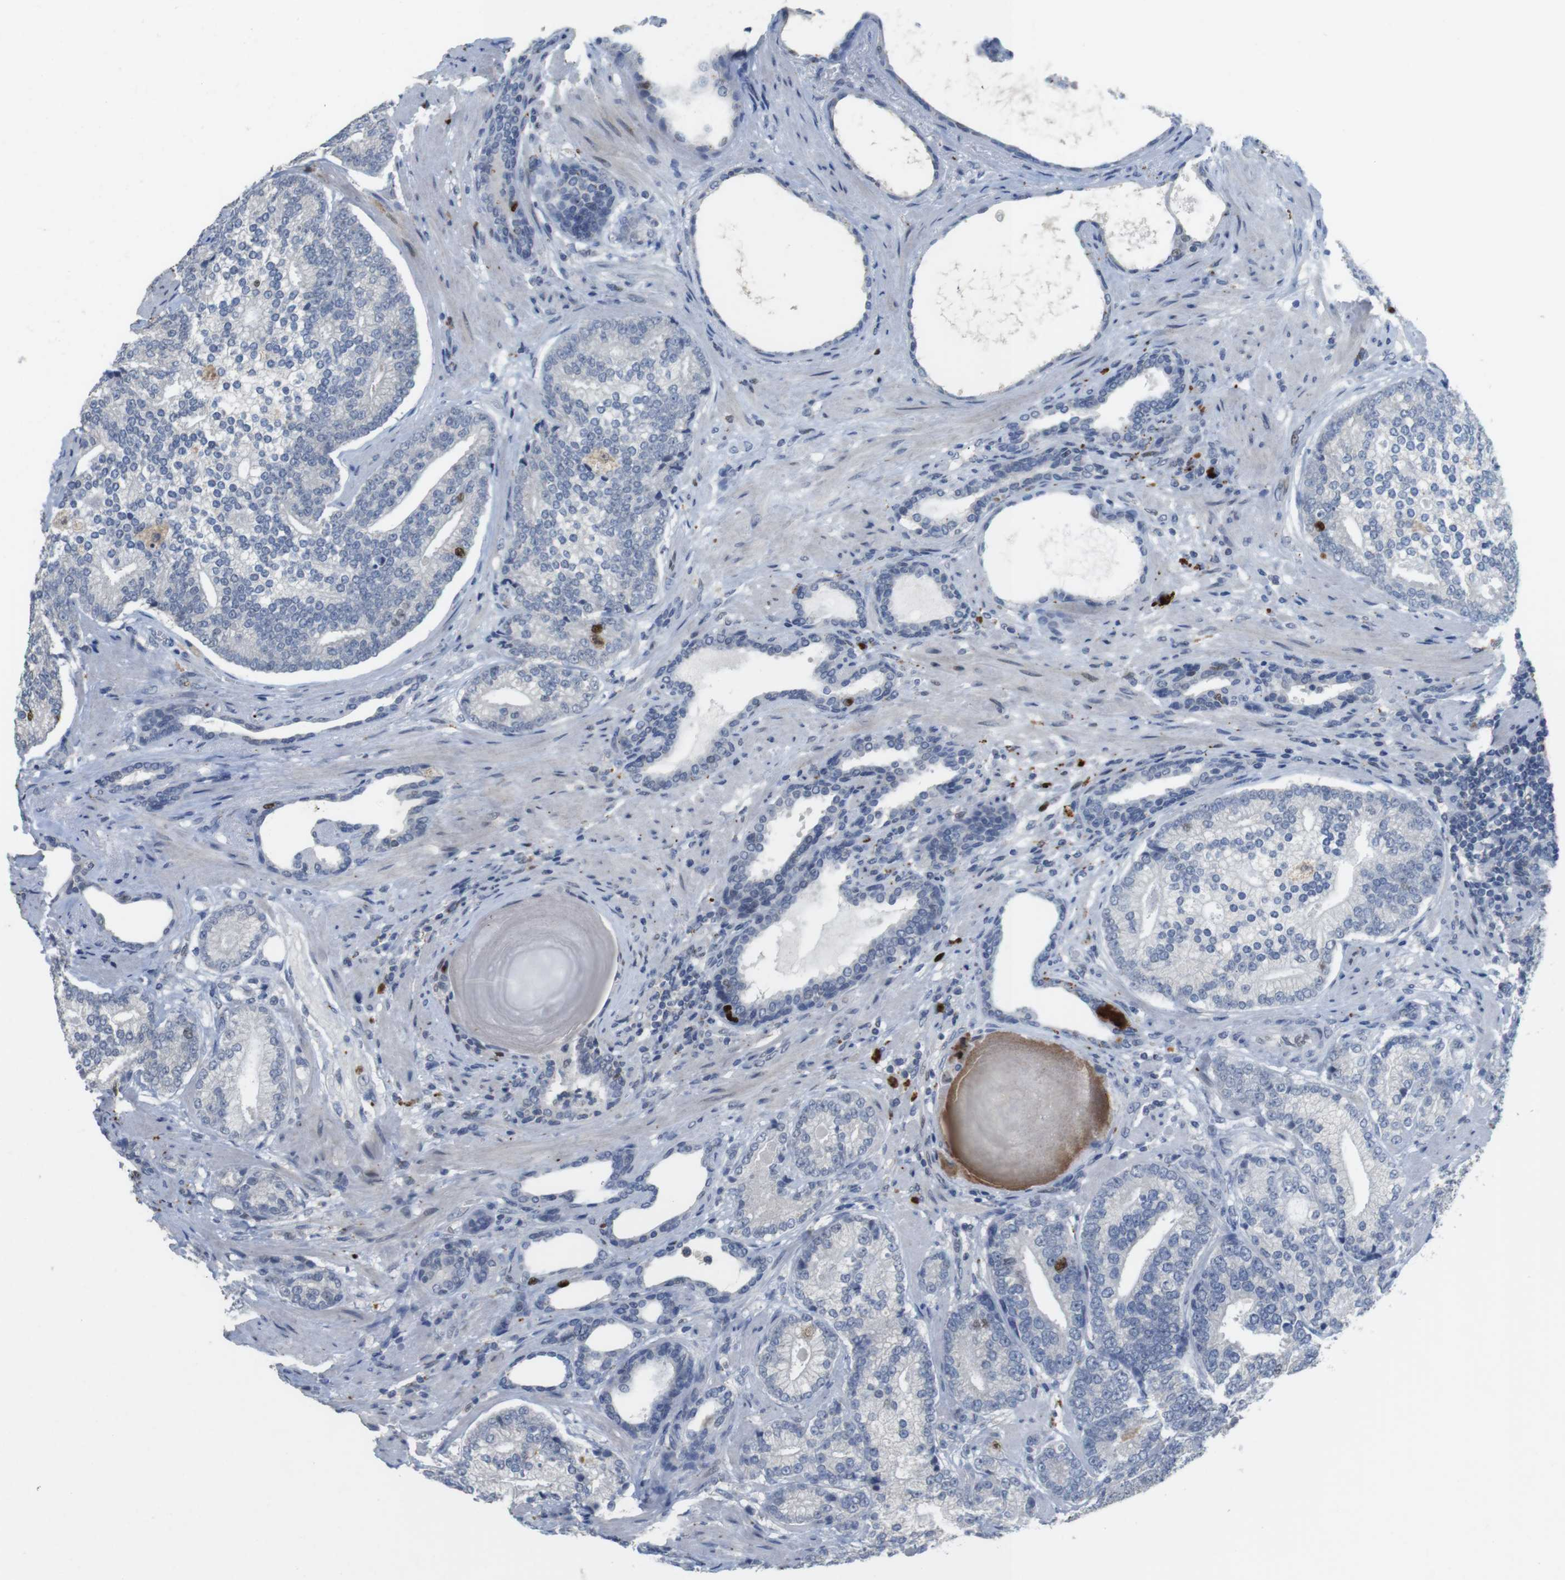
{"staining": {"intensity": "strong", "quantity": "<25%", "location": "nuclear"}, "tissue": "prostate cancer", "cell_type": "Tumor cells", "image_type": "cancer", "snomed": [{"axis": "morphology", "description": "Adenocarcinoma, High grade"}, {"axis": "topography", "description": "Prostate"}], "caption": "The photomicrograph shows immunohistochemical staining of prostate cancer (high-grade adenocarcinoma). There is strong nuclear expression is seen in approximately <25% of tumor cells.", "gene": "KPNA2", "patient": {"sex": "male", "age": 61}}